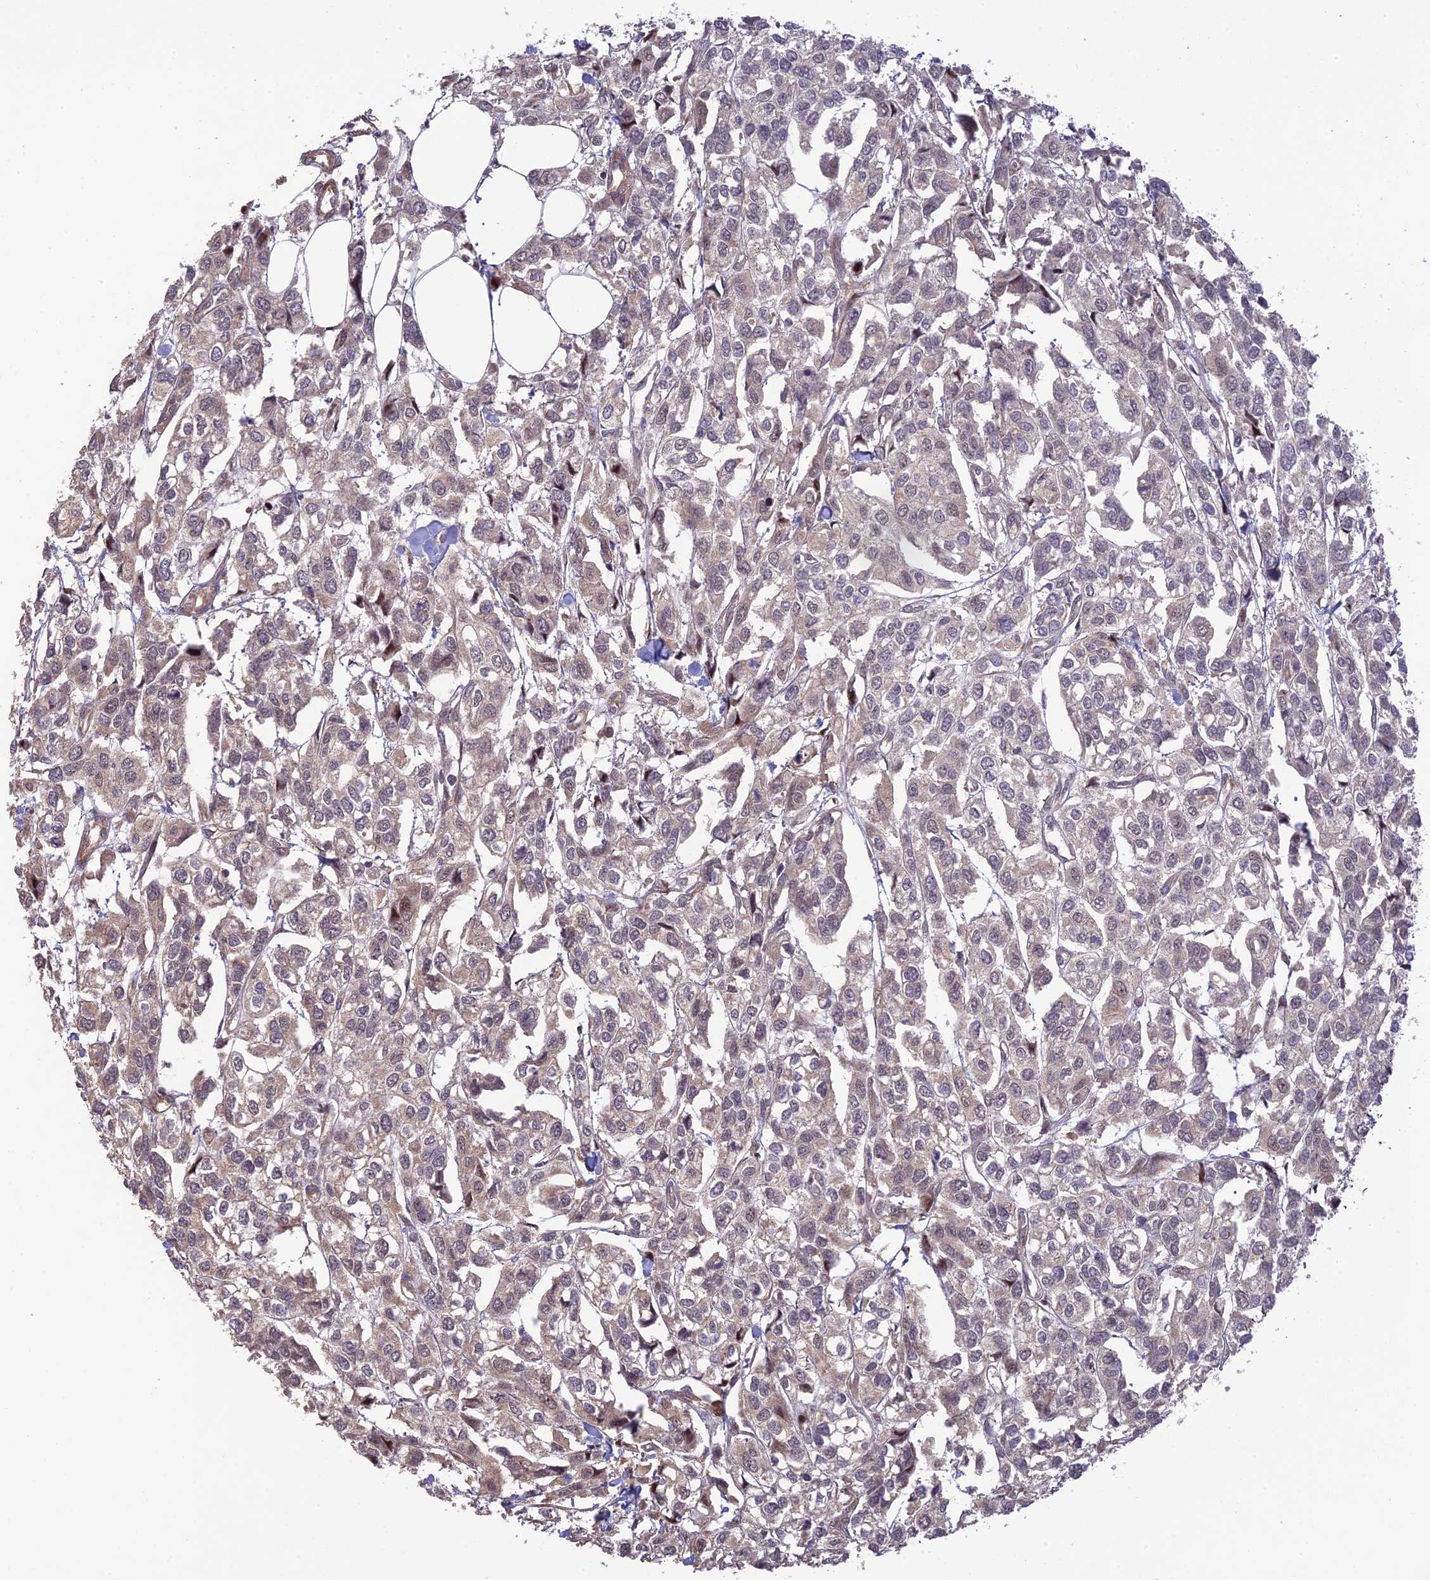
{"staining": {"intensity": "negative", "quantity": "none", "location": "none"}, "tissue": "urothelial cancer", "cell_type": "Tumor cells", "image_type": "cancer", "snomed": [{"axis": "morphology", "description": "Urothelial carcinoma, High grade"}, {"axis": "topography", "description": "Urinary bladder"}], "caption": "The micrograph reveals no staining of tumor cells in urothelial cancer.", "gene": "ZNF584", "patient": {"sex": "male", "age": 67}}